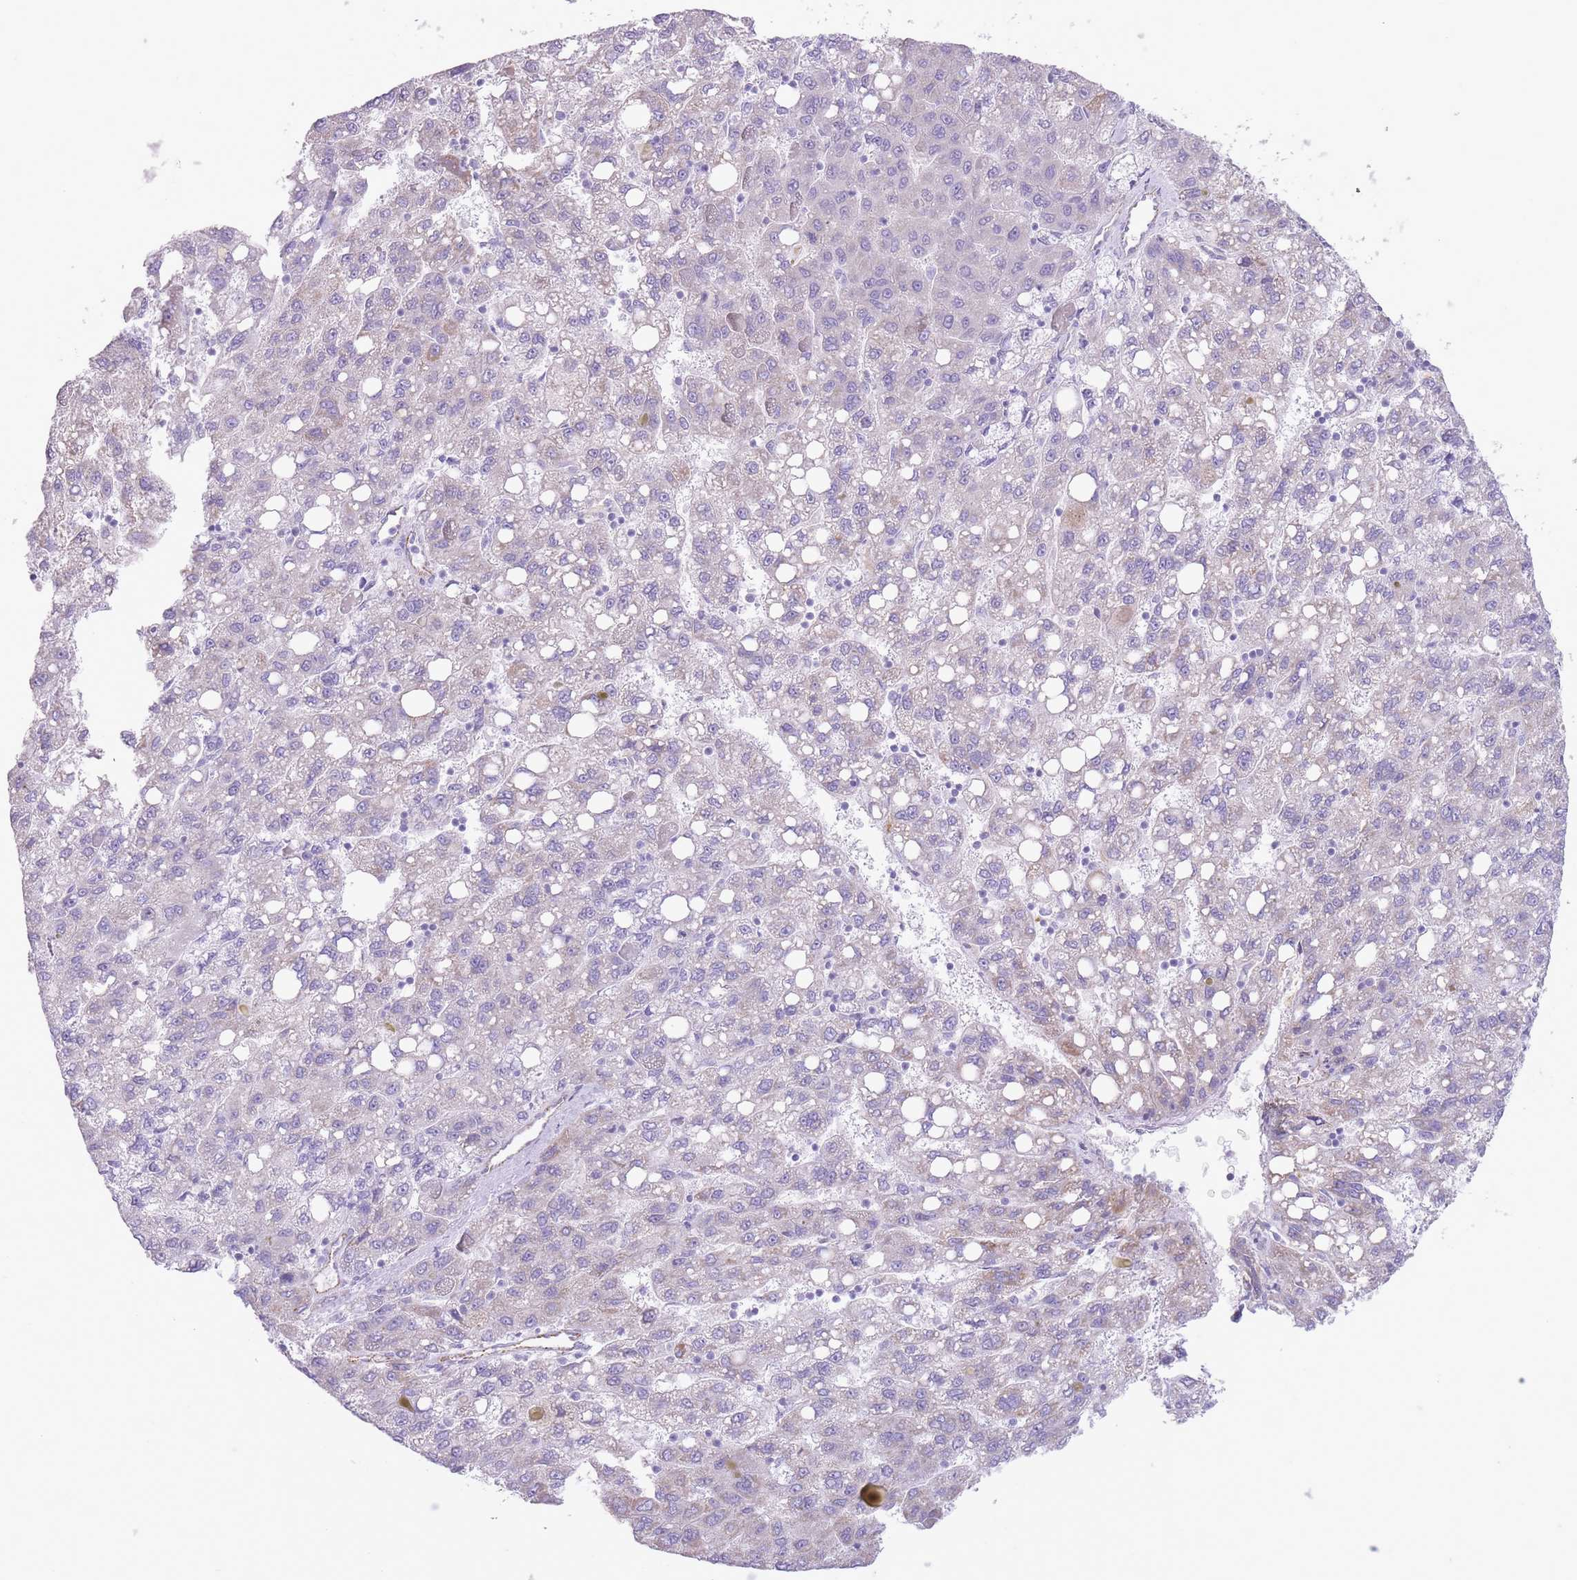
{"staining": {"intensity": "negative", "quantity": "none", "location": "none"}, "tissue": "liver cancer", "cell_type": "Tumor cells", "image_type": "cancer", "snomed": [{"axis": "morphology", "description": "Carcinoma, Hepatocellular, NOS"}, {"axis": "topography", "description": "Liver"}], "caption": "Immunohistochemical staining of human liver cancer displays no significant positivity in tumor cells.", "gene": "PTCD1", "patient": {"sex": "female", "age": 82}}